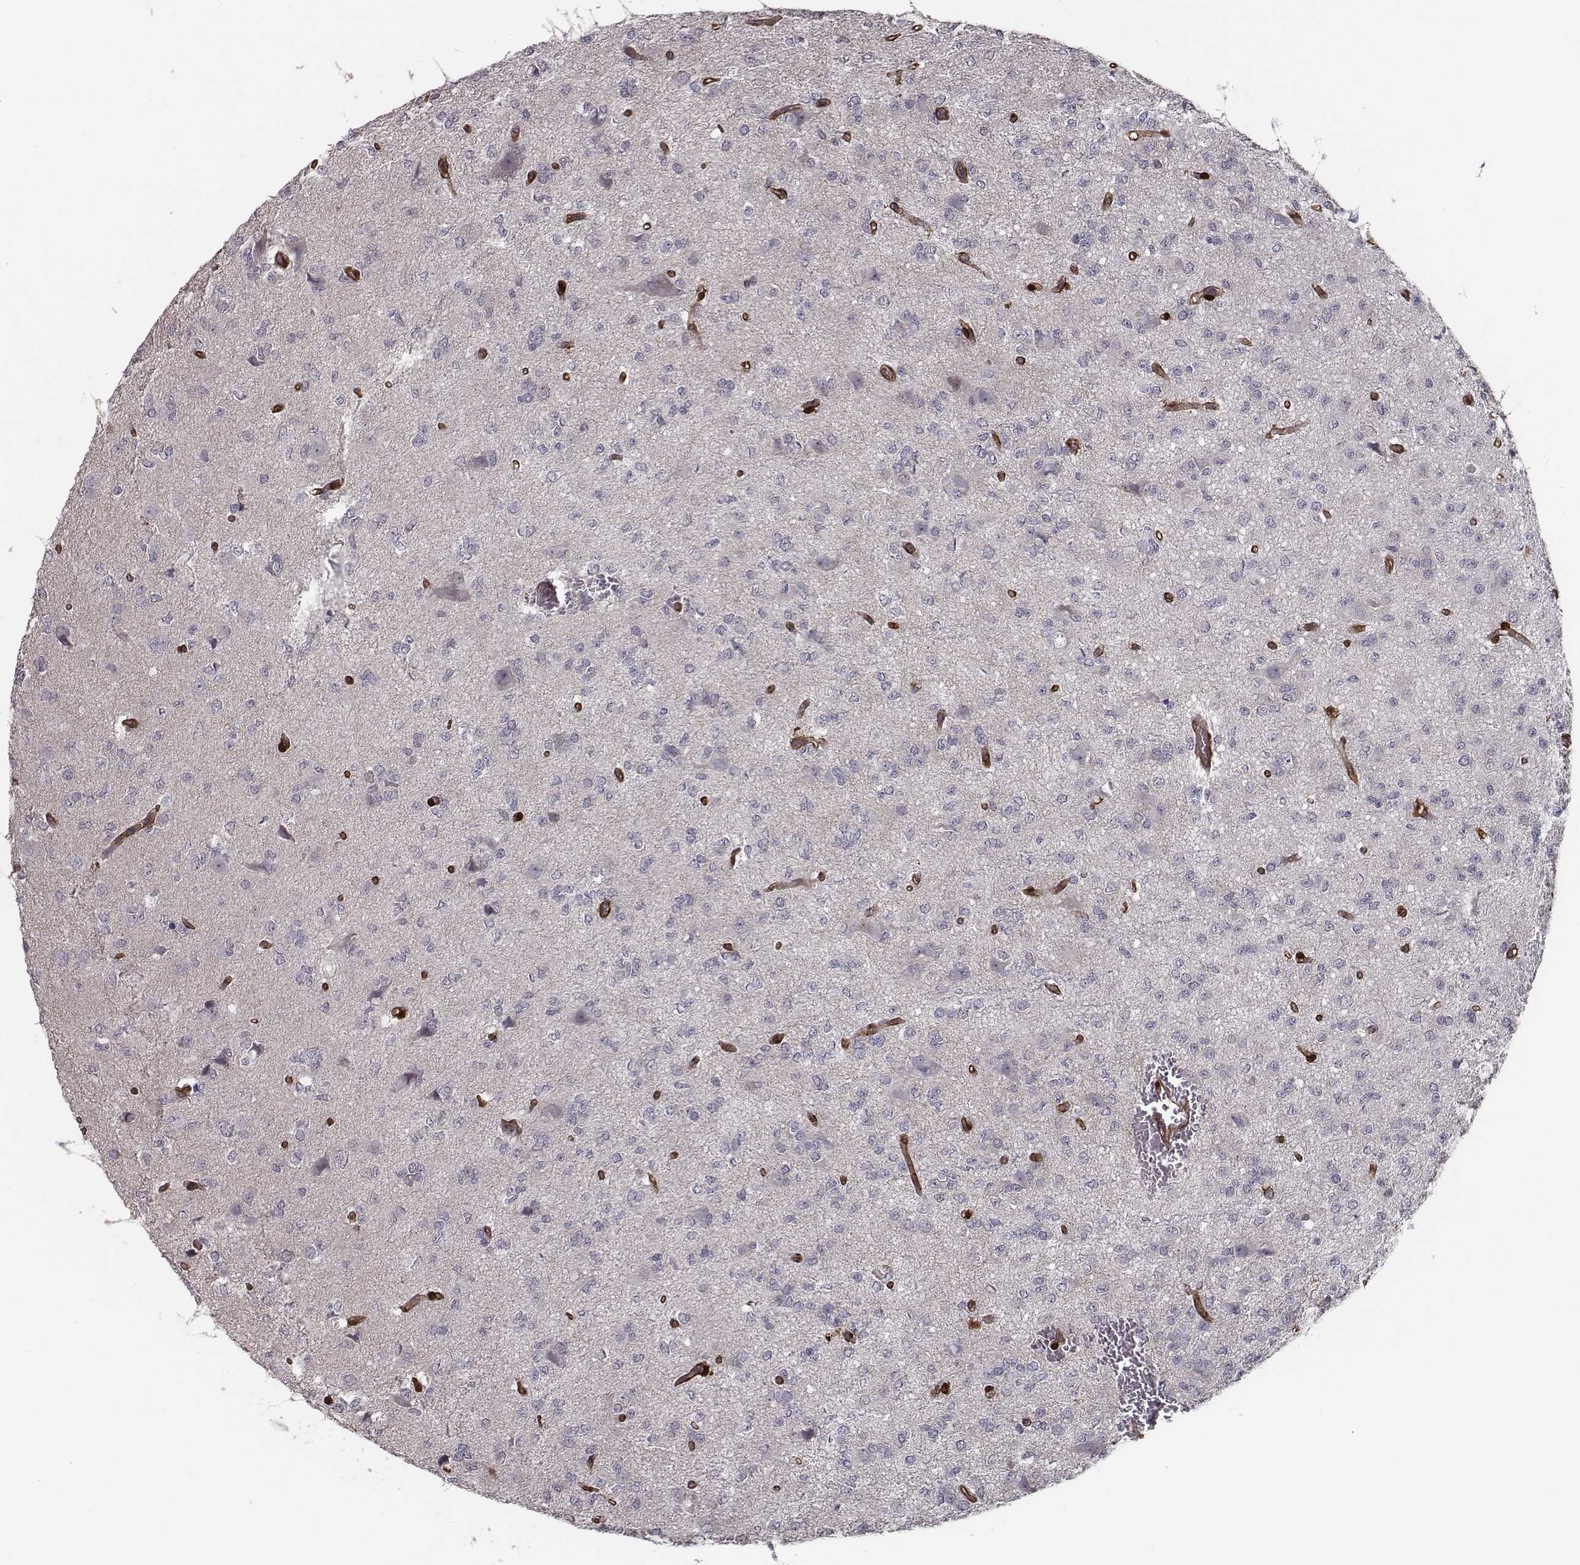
{"staining": {"intensity": "negative", "quantity": "none", "location": "none"}, "tissue": "glioma", "cell_type": "Tumor cells", "image_type": "cancer", "snomed": [{"axis": "morphology", "description": "Glioma, malignant, Low grade"}, {"axis": "topography", "description": "Brain"}], "caption": "Histopathology image shows no protein positivity in tumor cells of malignant low-grade glioma tissue.", "gene": "ISYNA1", "patient": {"sex": "male", "age": 27}}